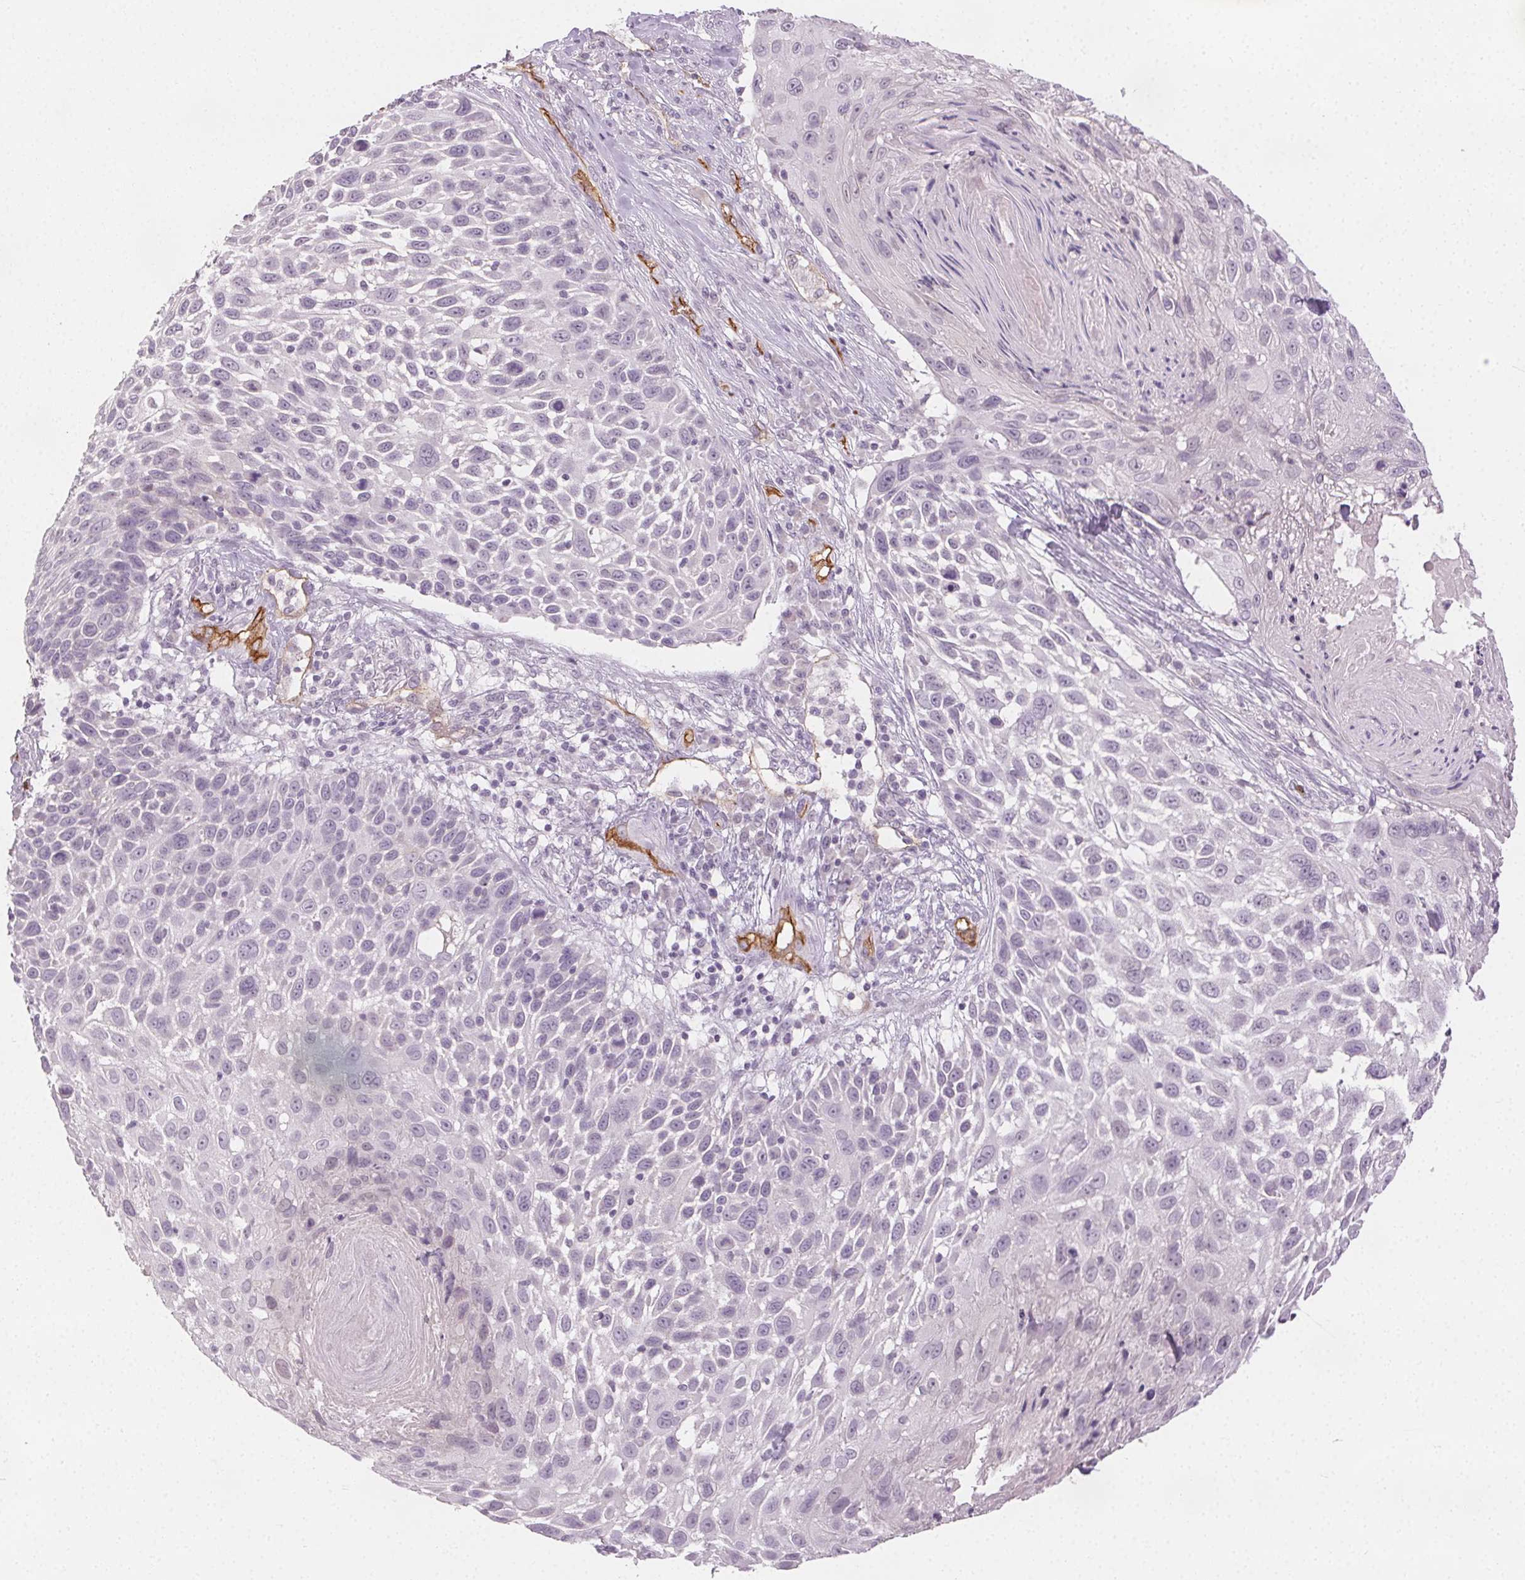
{"staining": {"intensity": "negative", "quantity": "none", "location": "none"}, "tissue": "skin cancer", "cell_type": "Tumor cells", "image_type": "cancer", "snomed": [{"axis": "morphology", "description": "Squamous cell carcinoma, NOS"}, {"axis": "topography", "description": "Skin"}], "caption": "The histopathology image displays no staining of tumor cells in skin cancer.", "gene": "PODXL", "patient": {"sex": "male", "age": 92}}